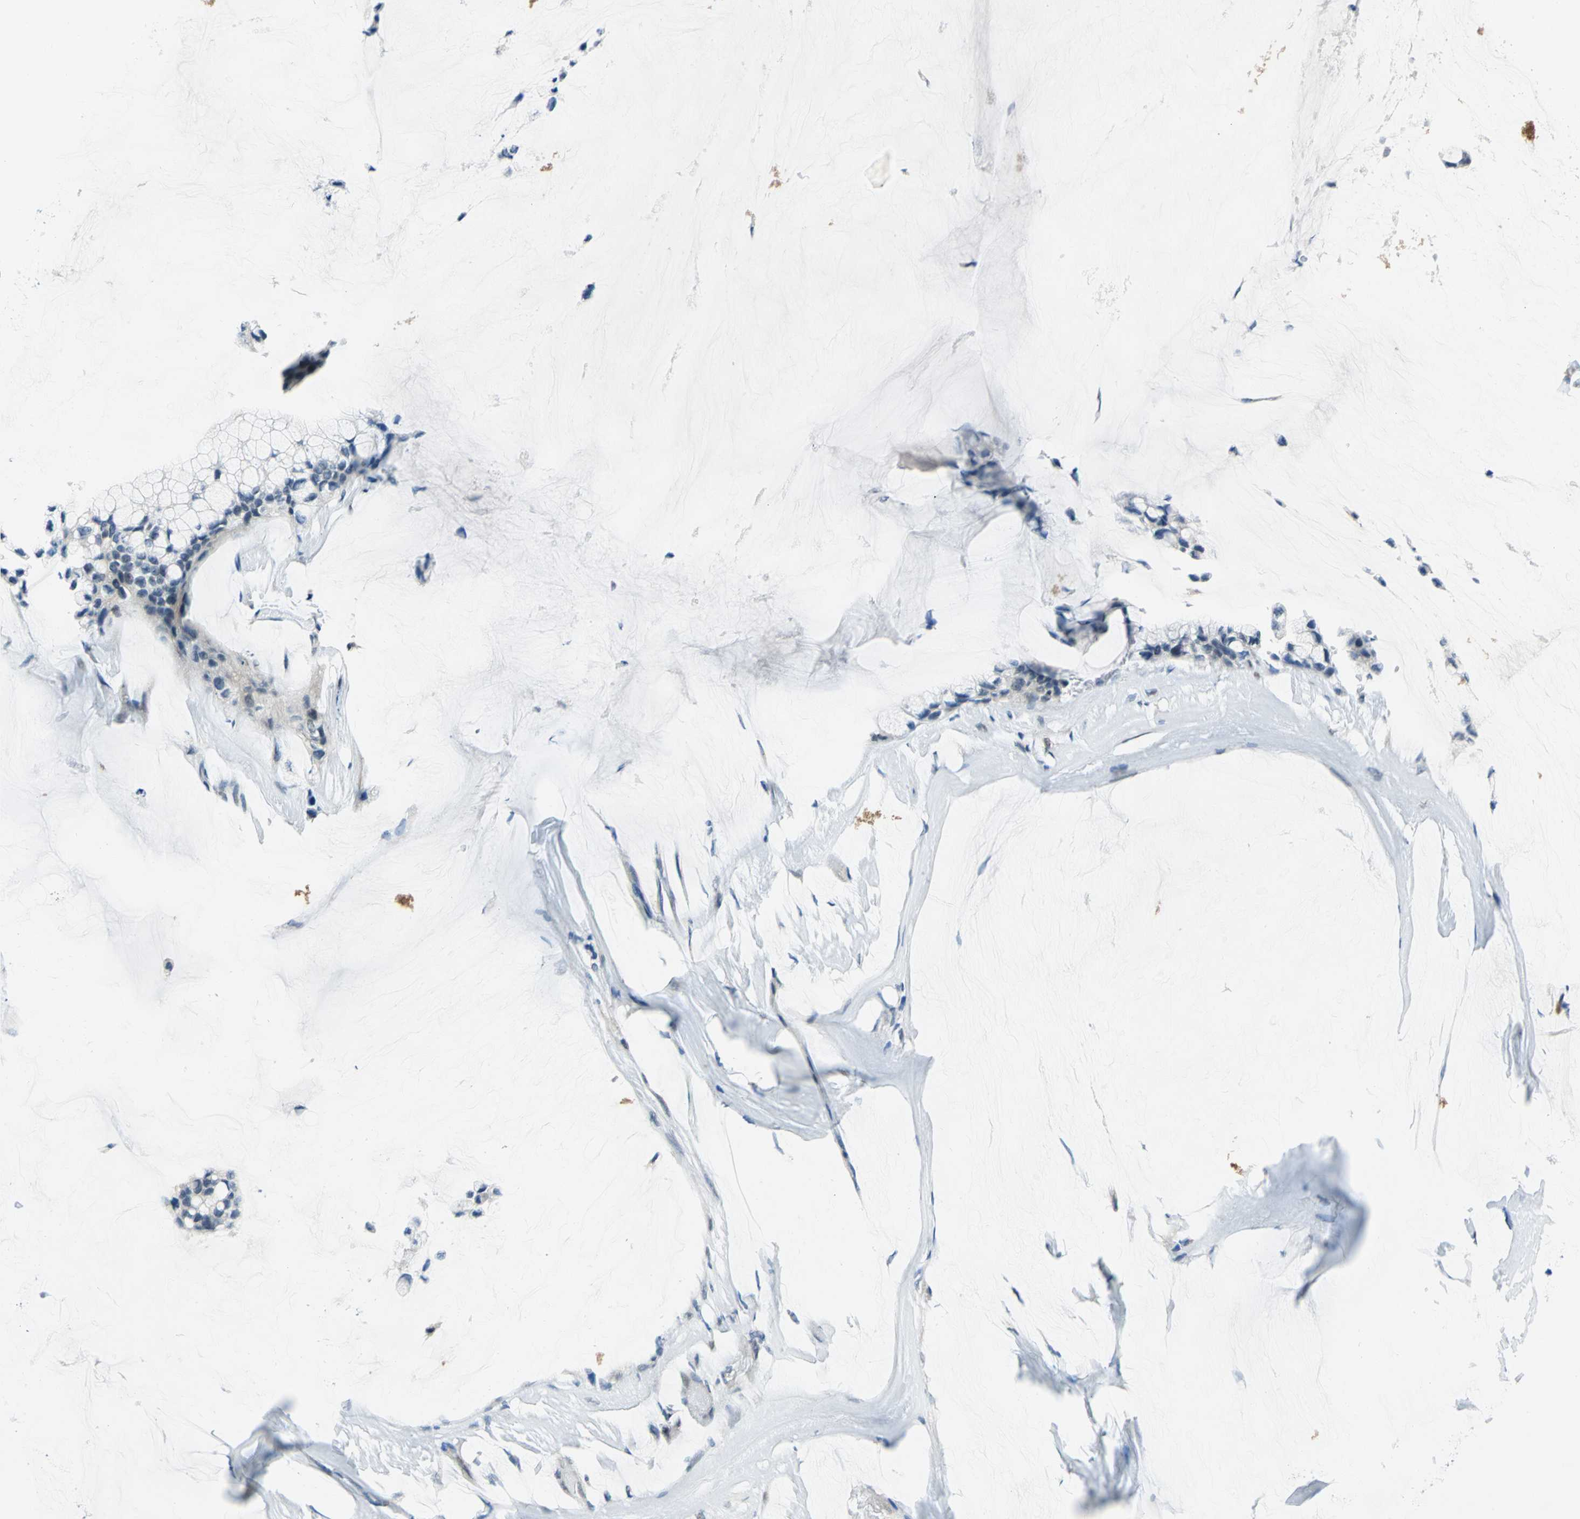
{"staining": {"intensity": "negative", "quantity": "none", "location": "none"}, "tissue": "ovarian cancer", "cell_type": "Tumor cells", "image_type": "cancer", "snomed": [{"axis": "morphology", "description": "Cystadenocarcinoma, mucinous, NOS"}, {"axis": "topography", "description": "Ovary"}], "caption": "Tumor cells are negative for brown protein staining in ovarian mucinous cystadenocarcinoma.", "gene": "PIN1", "patient": {"sex": "female", "age": 39}}